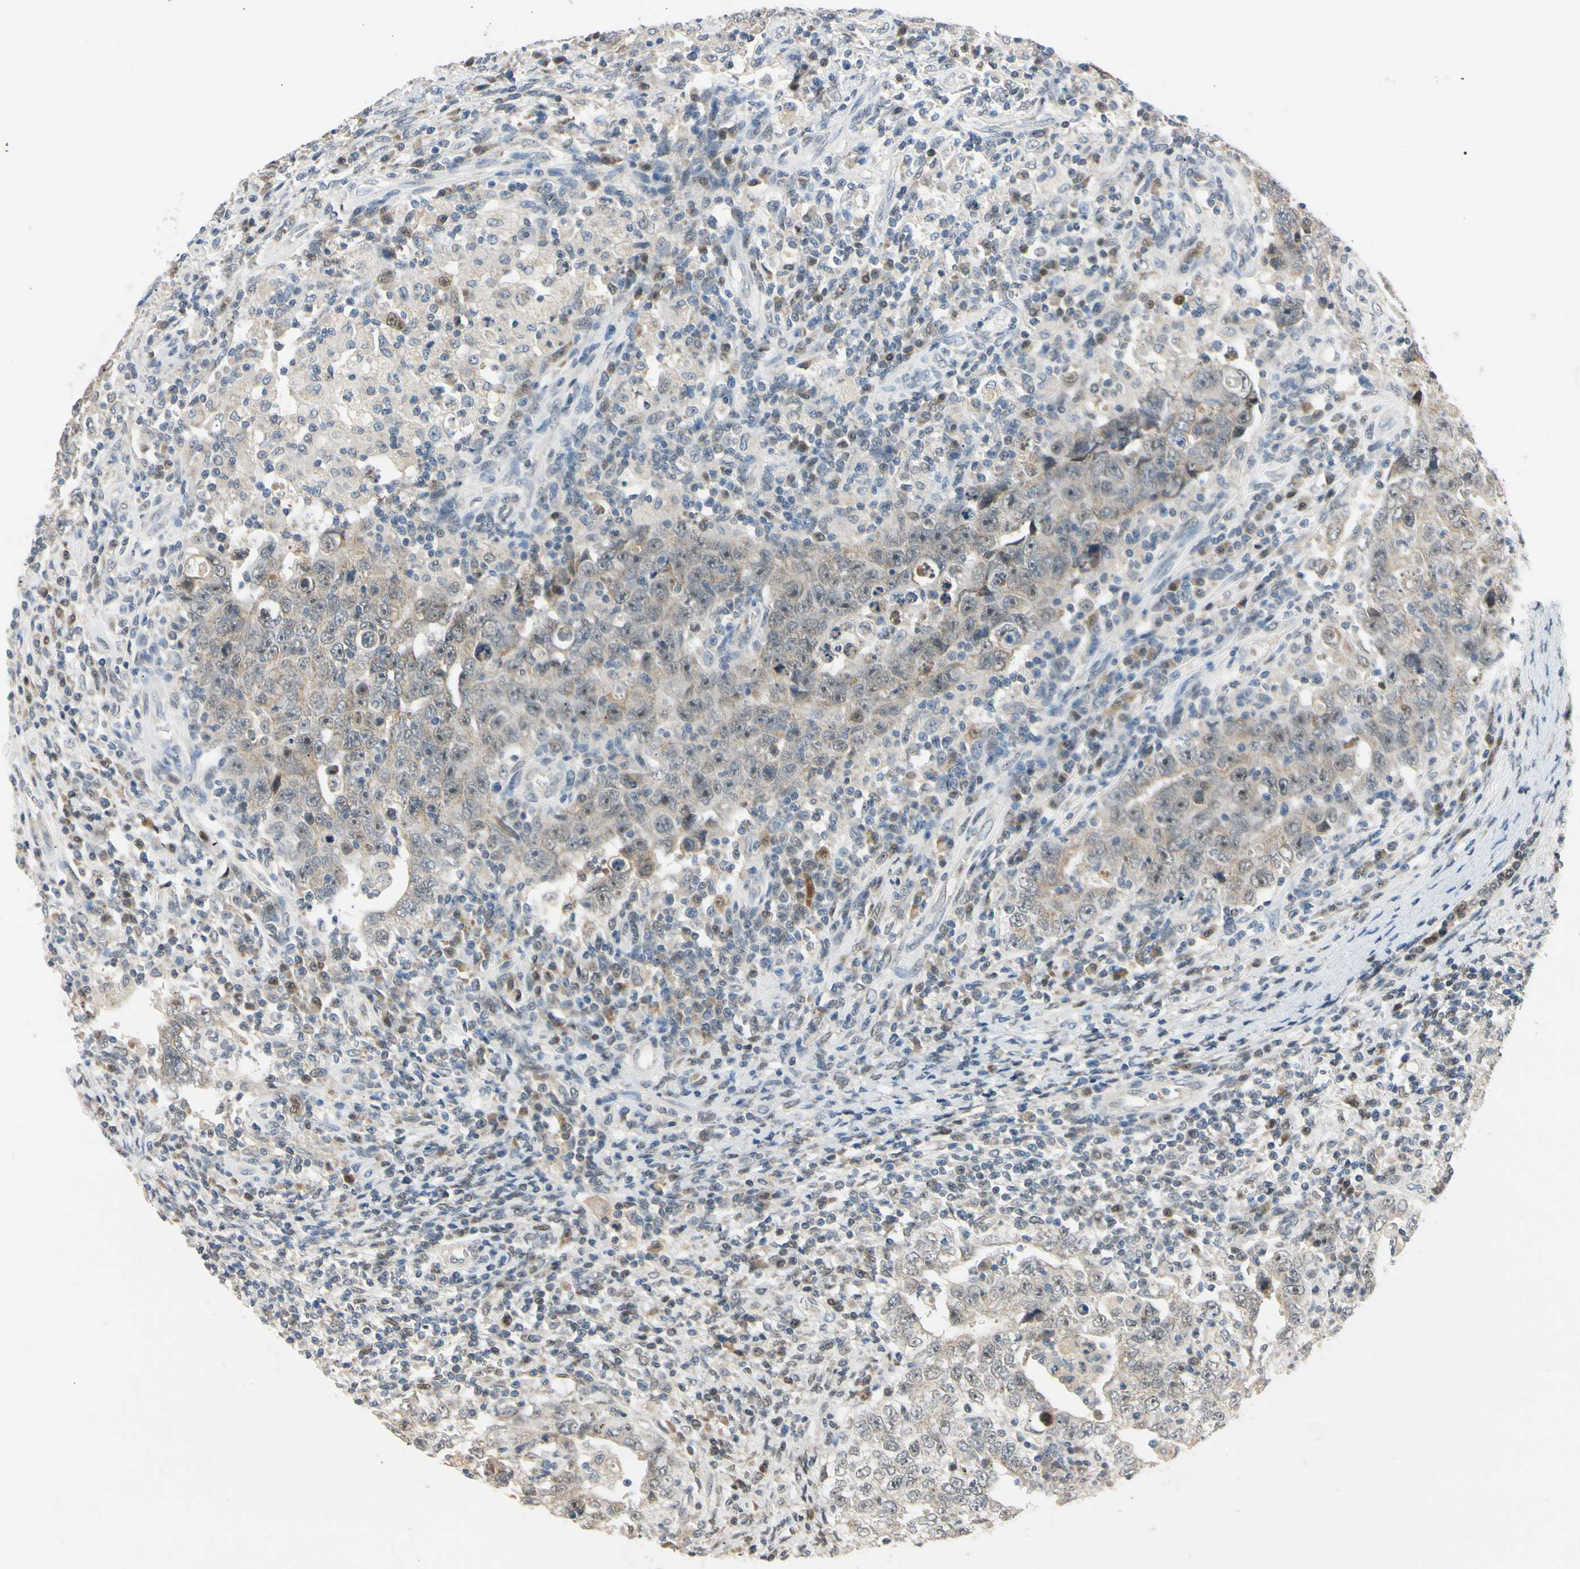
{"staining": {"intensity": "weak", "quantity": "25%-75%", "location": "cytoplasmic/membranous"}, "tissue": "testis cancer", "cell_type": "Tumor cells", "image_type": "cancer", "snomed": [{"axis": "morphology", "description": "Carcinoma, Embryonal, NOS"}, {"axis": "topography", "description": "Testis"}], "caption": "Immunohistochemistry (IHC) (DAB) staining of testis cancer exhibits weak cytoplasmic/membranous protein positivity in approximately 25%-75% of tumor cells. (IHC, brightfield microscopy, high magnification).", "gene": "RIOX2", "patient": {"sex": "male", "age": 26}}